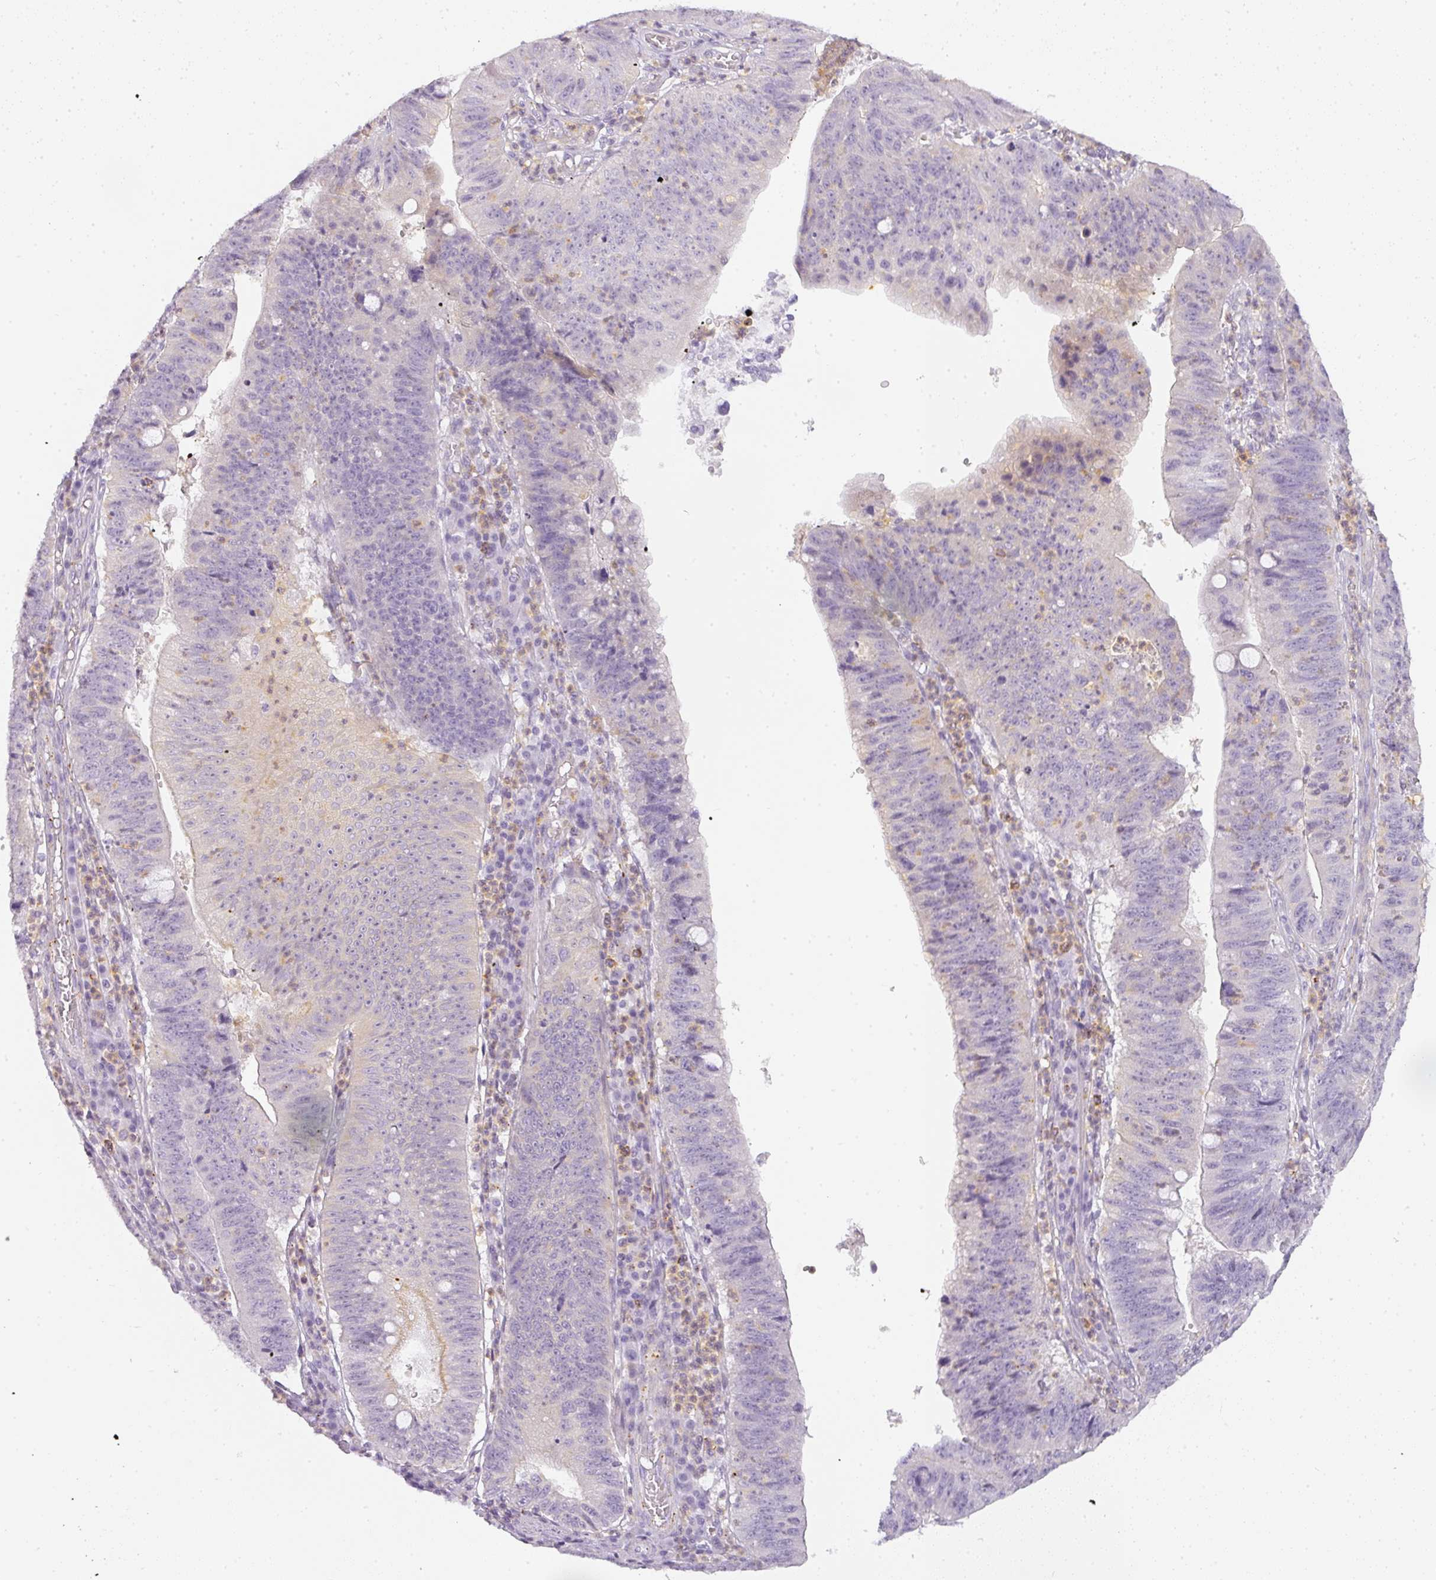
{"staining": {"intensity": "negative", "quantity": "none", "location": "none"}, "tissue": "stomach cancer", "cell_type": "Tumor cells", "image_type": "cancer", "snomed": [{"axis": "morphology", "description": "Adenocarcinoma, NOS"}, {"axis": "topography", "description": "Stomach"}], "caption": "An image of human adenocarcinoma (stomach) is negative for staining in tumor cells.", "gene": "TMEM42", "patient": {"sex": "male", "age": 59}}